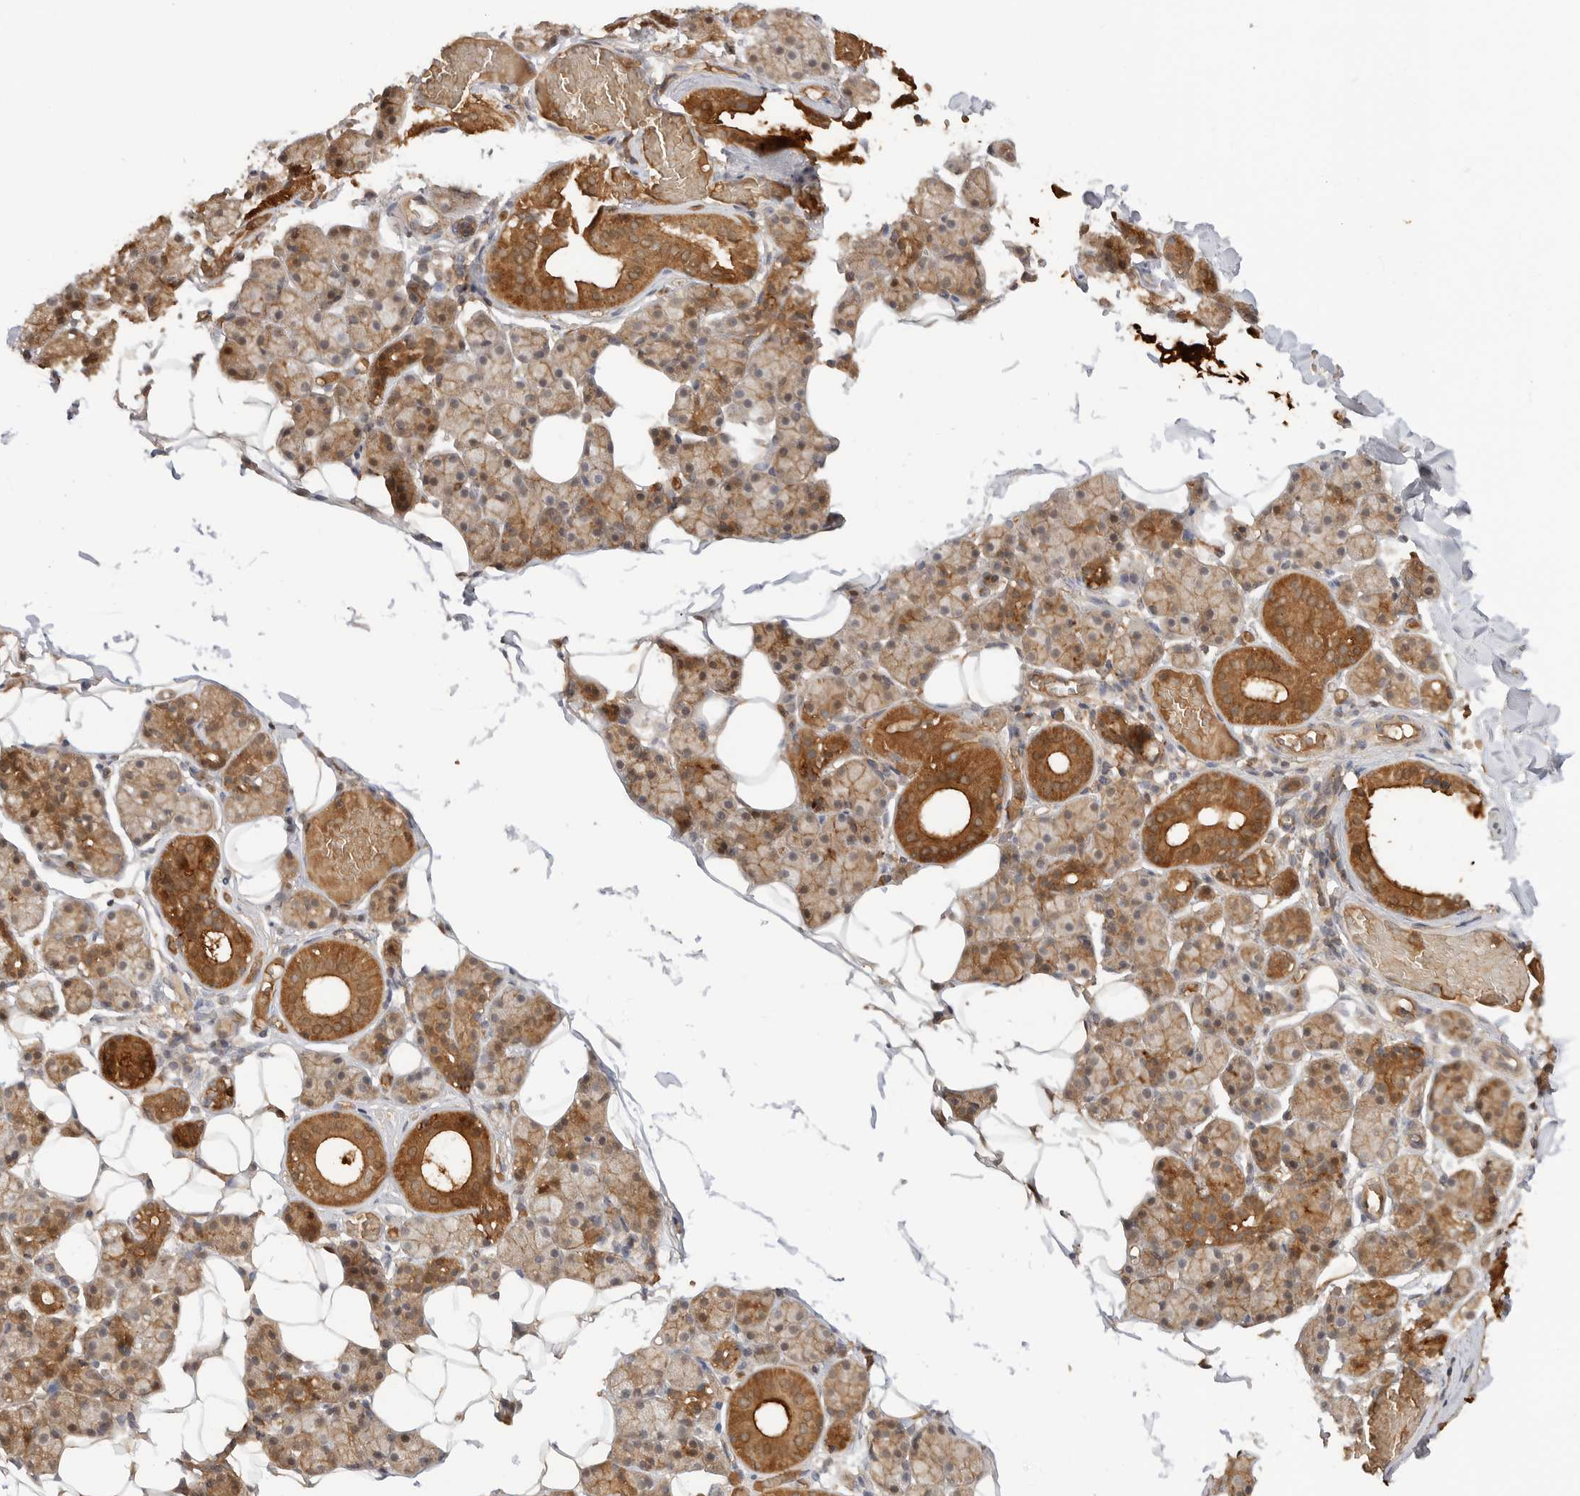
{"staining": {"intensity": "moderate", "quantity": "25%-75%", "location": "cytoplasmic/membranous"}, "tissue": "salivary gland", "cell_type": "Glandular cells", "image_type": "normal", "snomed": [{"axis": "morphology", "description": "Normal tissue, NOS"}, {"axis": "topography", "description": "Salivary gland"}], "caption": "Immunohistochemical staining of benign human salivary gland reveals 25%-75% levels of moderate cytoplasmic/membranous protein staining in about 25%-75% of glandular cells. Nuclei are stained in blue.", "gene": "CLDN12", "patient": {"sex": "female", "age": 33}}